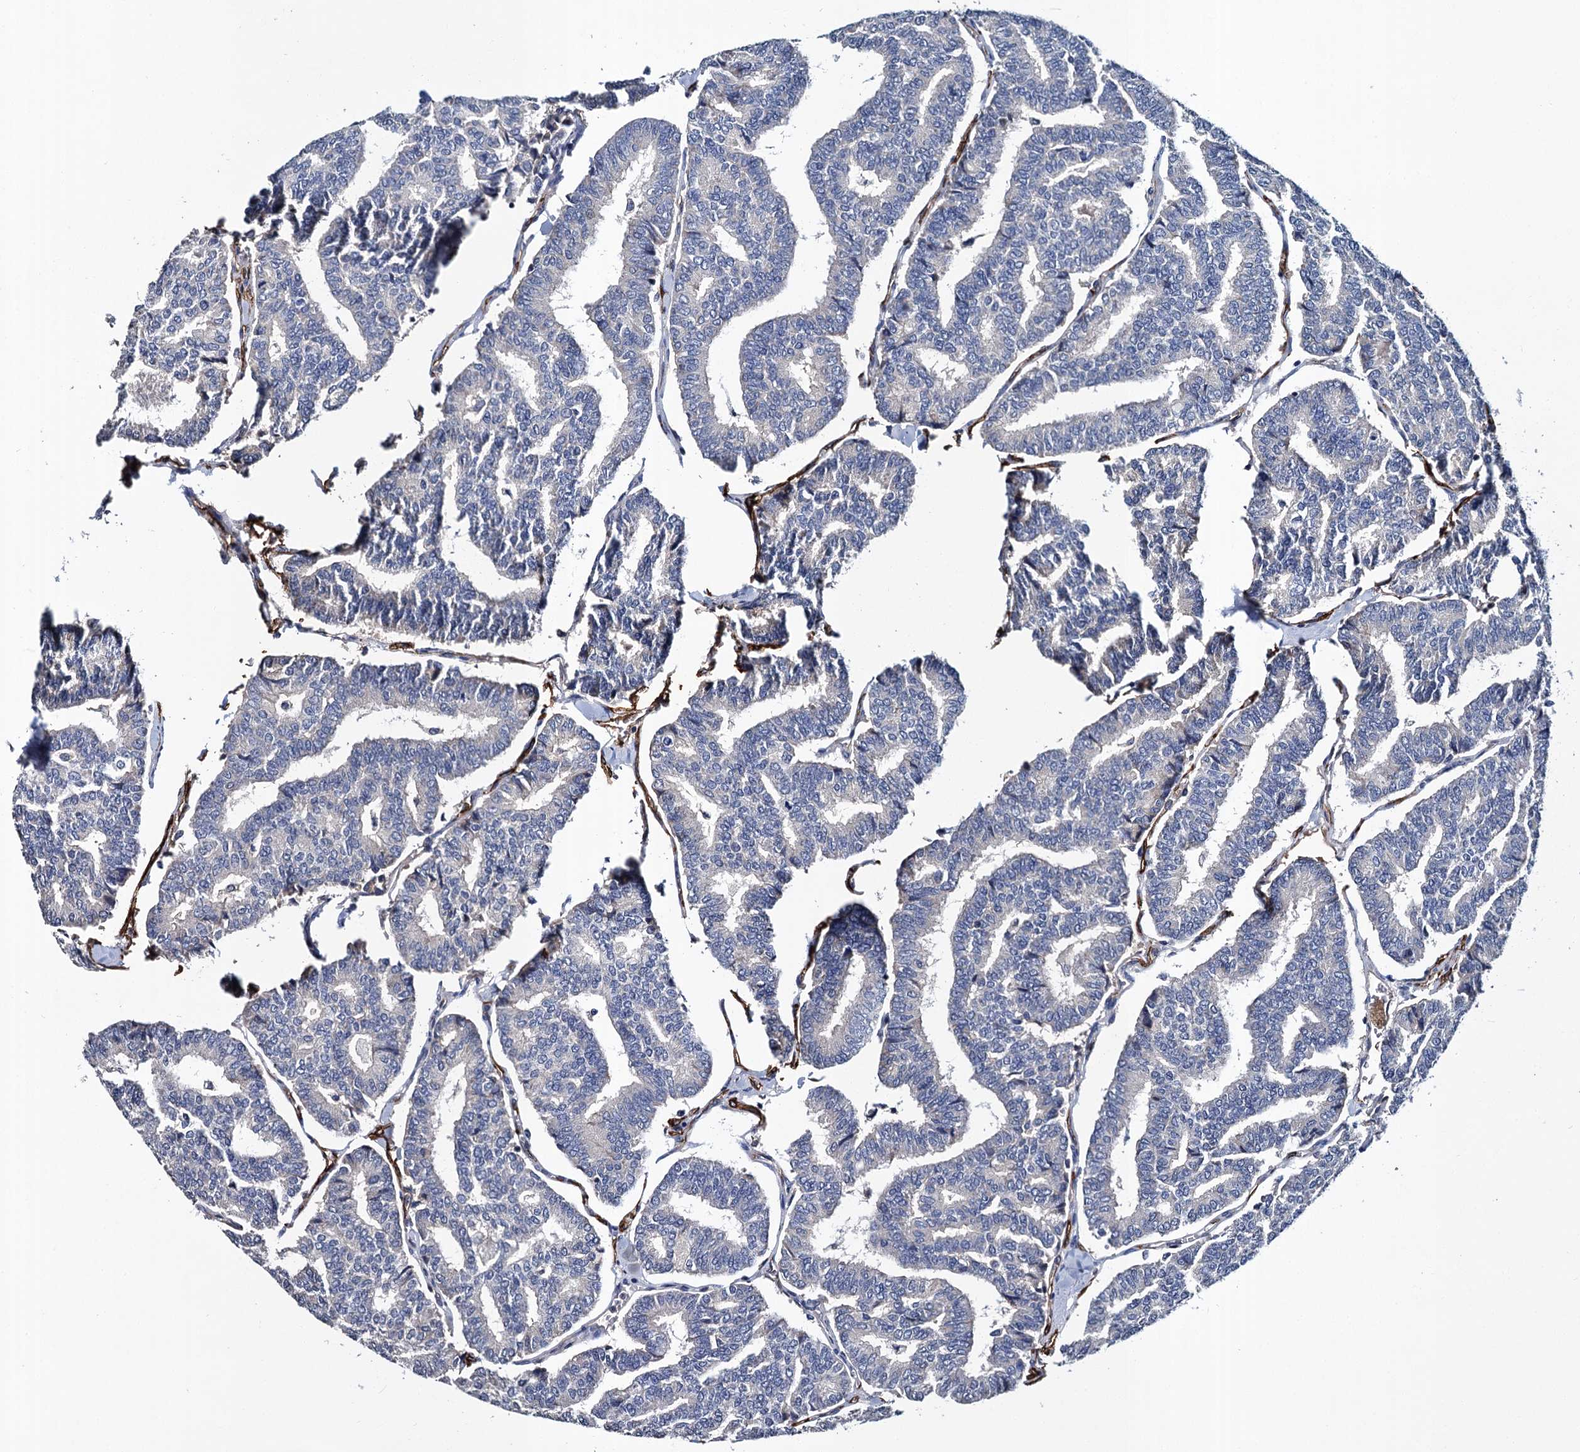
{"staining": {"intensity": "negative", "quantity": "none", "location": "none"}, "tissue": "thyroid cancer", "cell_type": "Tumor cells", "image_type": "cancer", "snomed": [{"axis": "morphology", "description": "Papillary adenocarcinoma, NOS"}, {"axis": "topography", "description": "Thyroid gland"}], "caption": "The IHC histopathology image has no significant positivity in tumor cells of thyroid cancer tissue. (Immunohistochemistry, brightfield microscopy, high magnification).", "gene": "CACNA1C", "patient": {"sex": "female", "age": 35}}